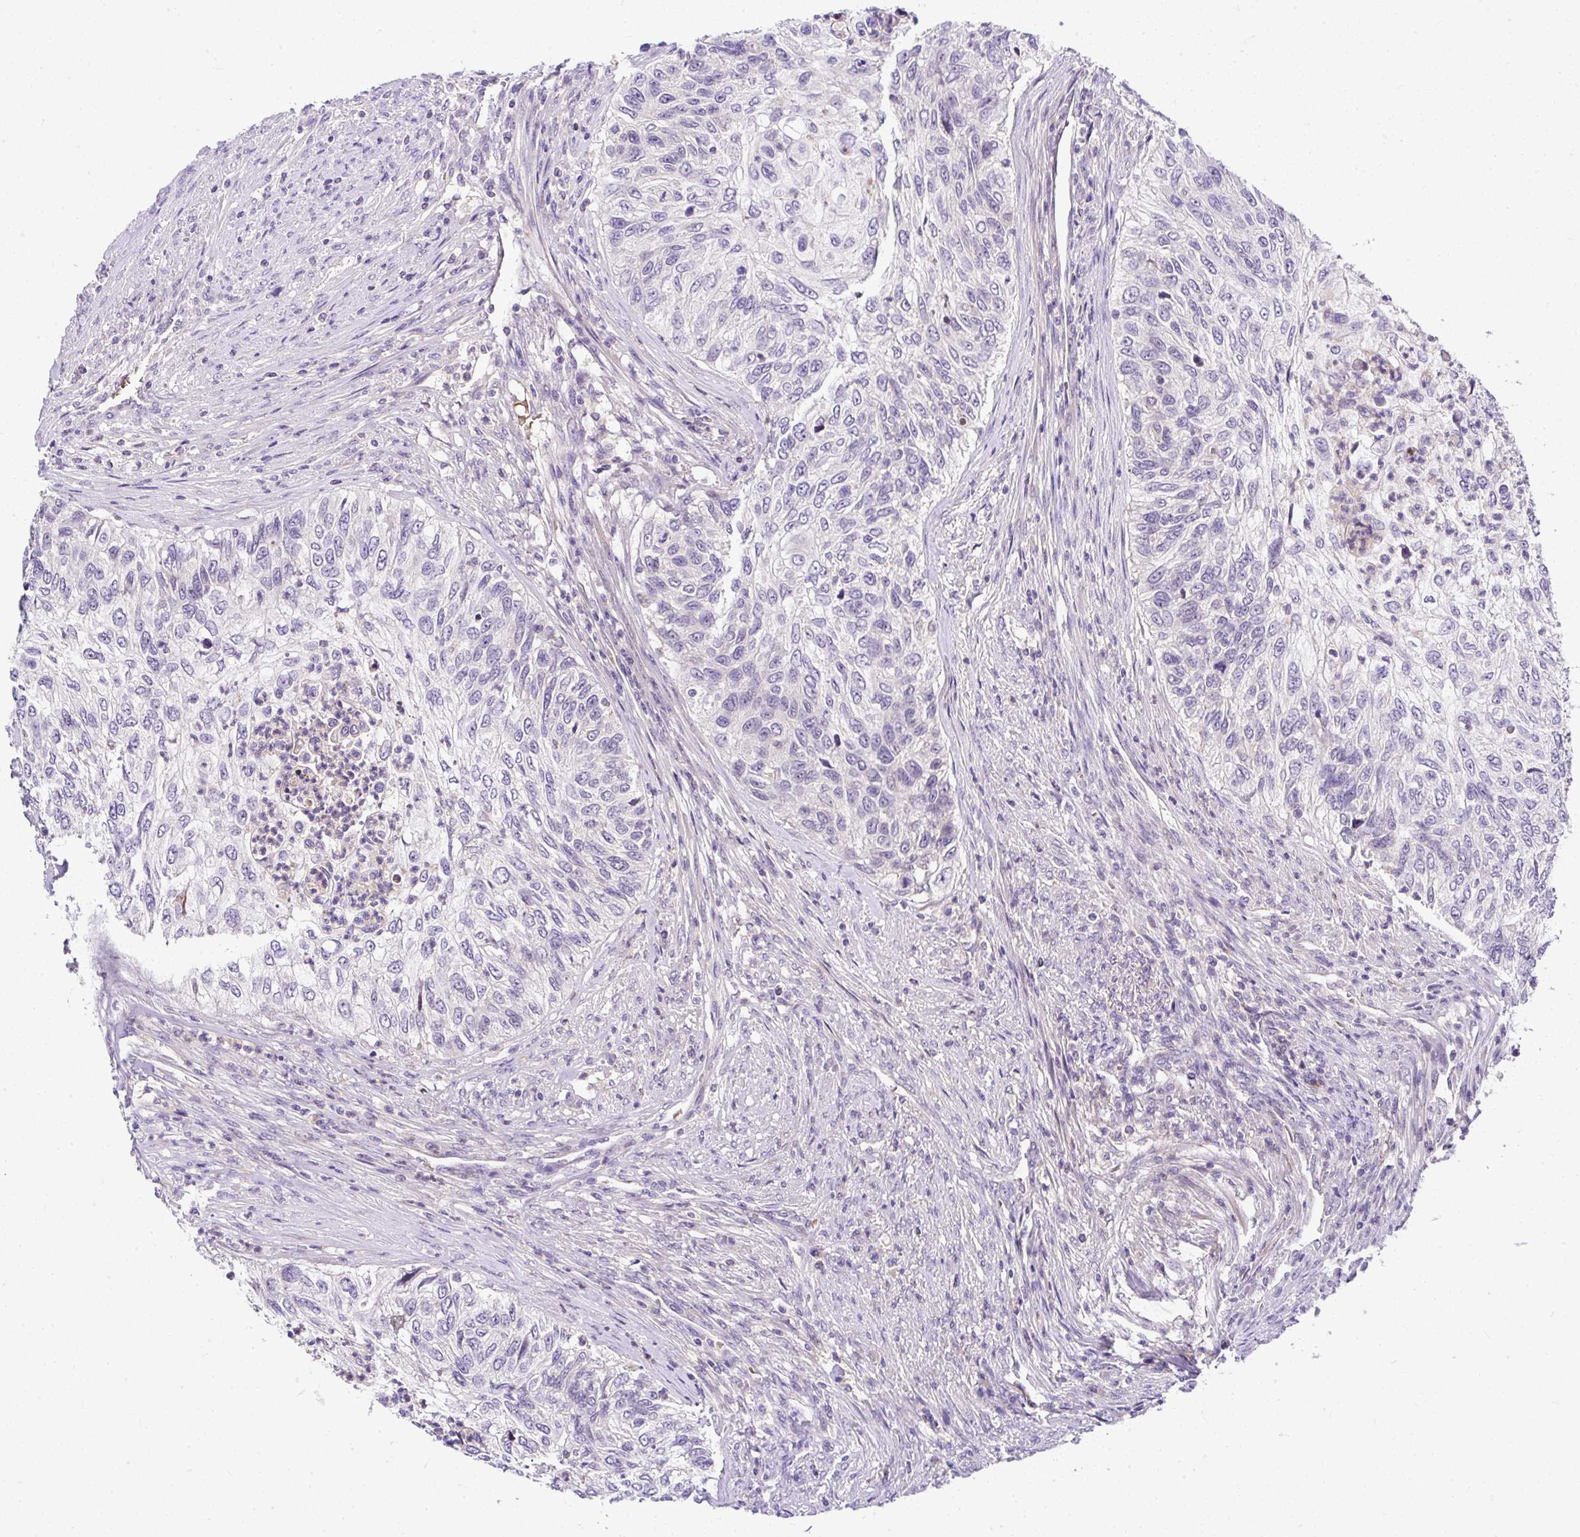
{"staining": {"intensity": "negative", "quantity": "none", "location": "none"}, "tissue": "urothelial cancer", "cell_type": "Tumor cells", "image_type": "cancer", "snomed": [{"axis": "morphology", "description": "Urothelial carcinoma, High grade"}, {"axis": "topography", "description": "Urinary bladder"}], "caption": "Immunohistochemistry (IHC) photomicrograph of neoplastic tissue: human urothelial cancer stained with DAB demonstrates no significant protein positivity in tumor cells.", "gene": "DEPDC5", "patient": {"sex": "female", "age": 60}}